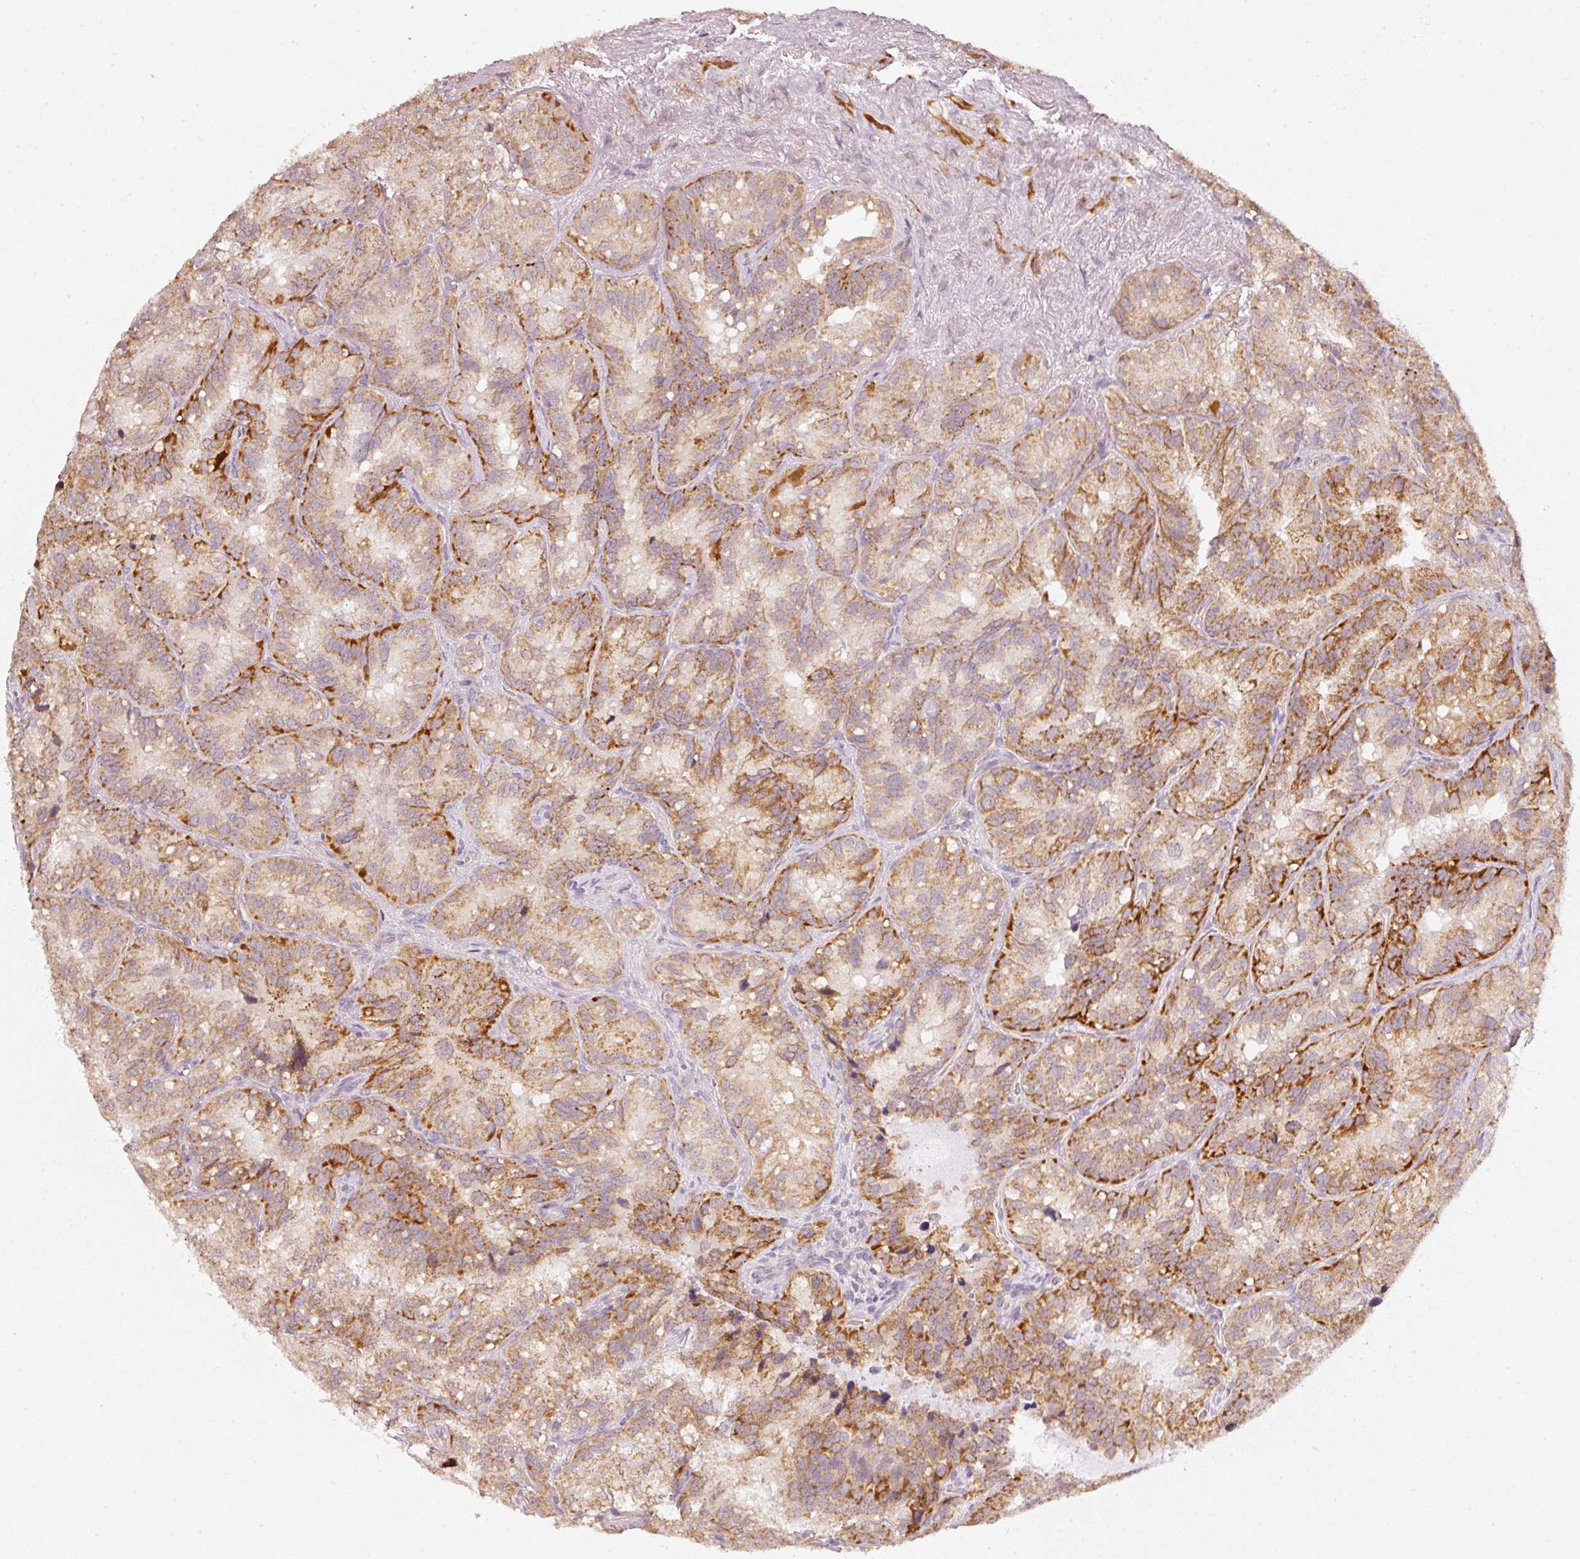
{"staining": {"intensity": "strong", "quantity": "25%-75%", "location": "cytoplasmic/membranous"}, "tissue": "seminal vesicle", "cell_type": "Glandular cells", "image_type": "normal", "snomed": [{"axis": "morphology", "description": "Normal tissue, NOS"}, {"axis": "topography", "description": "Seminal veicle"}], "caption": "DAB immunohistochemical staining of benign seminal vesicle reveals strong cytoplasmic/membranous protein positivity in approximately 25%-75% of glandular cells.", "gene": "ARHGAP22", "patient": {"sex": "male", "age": 69}}